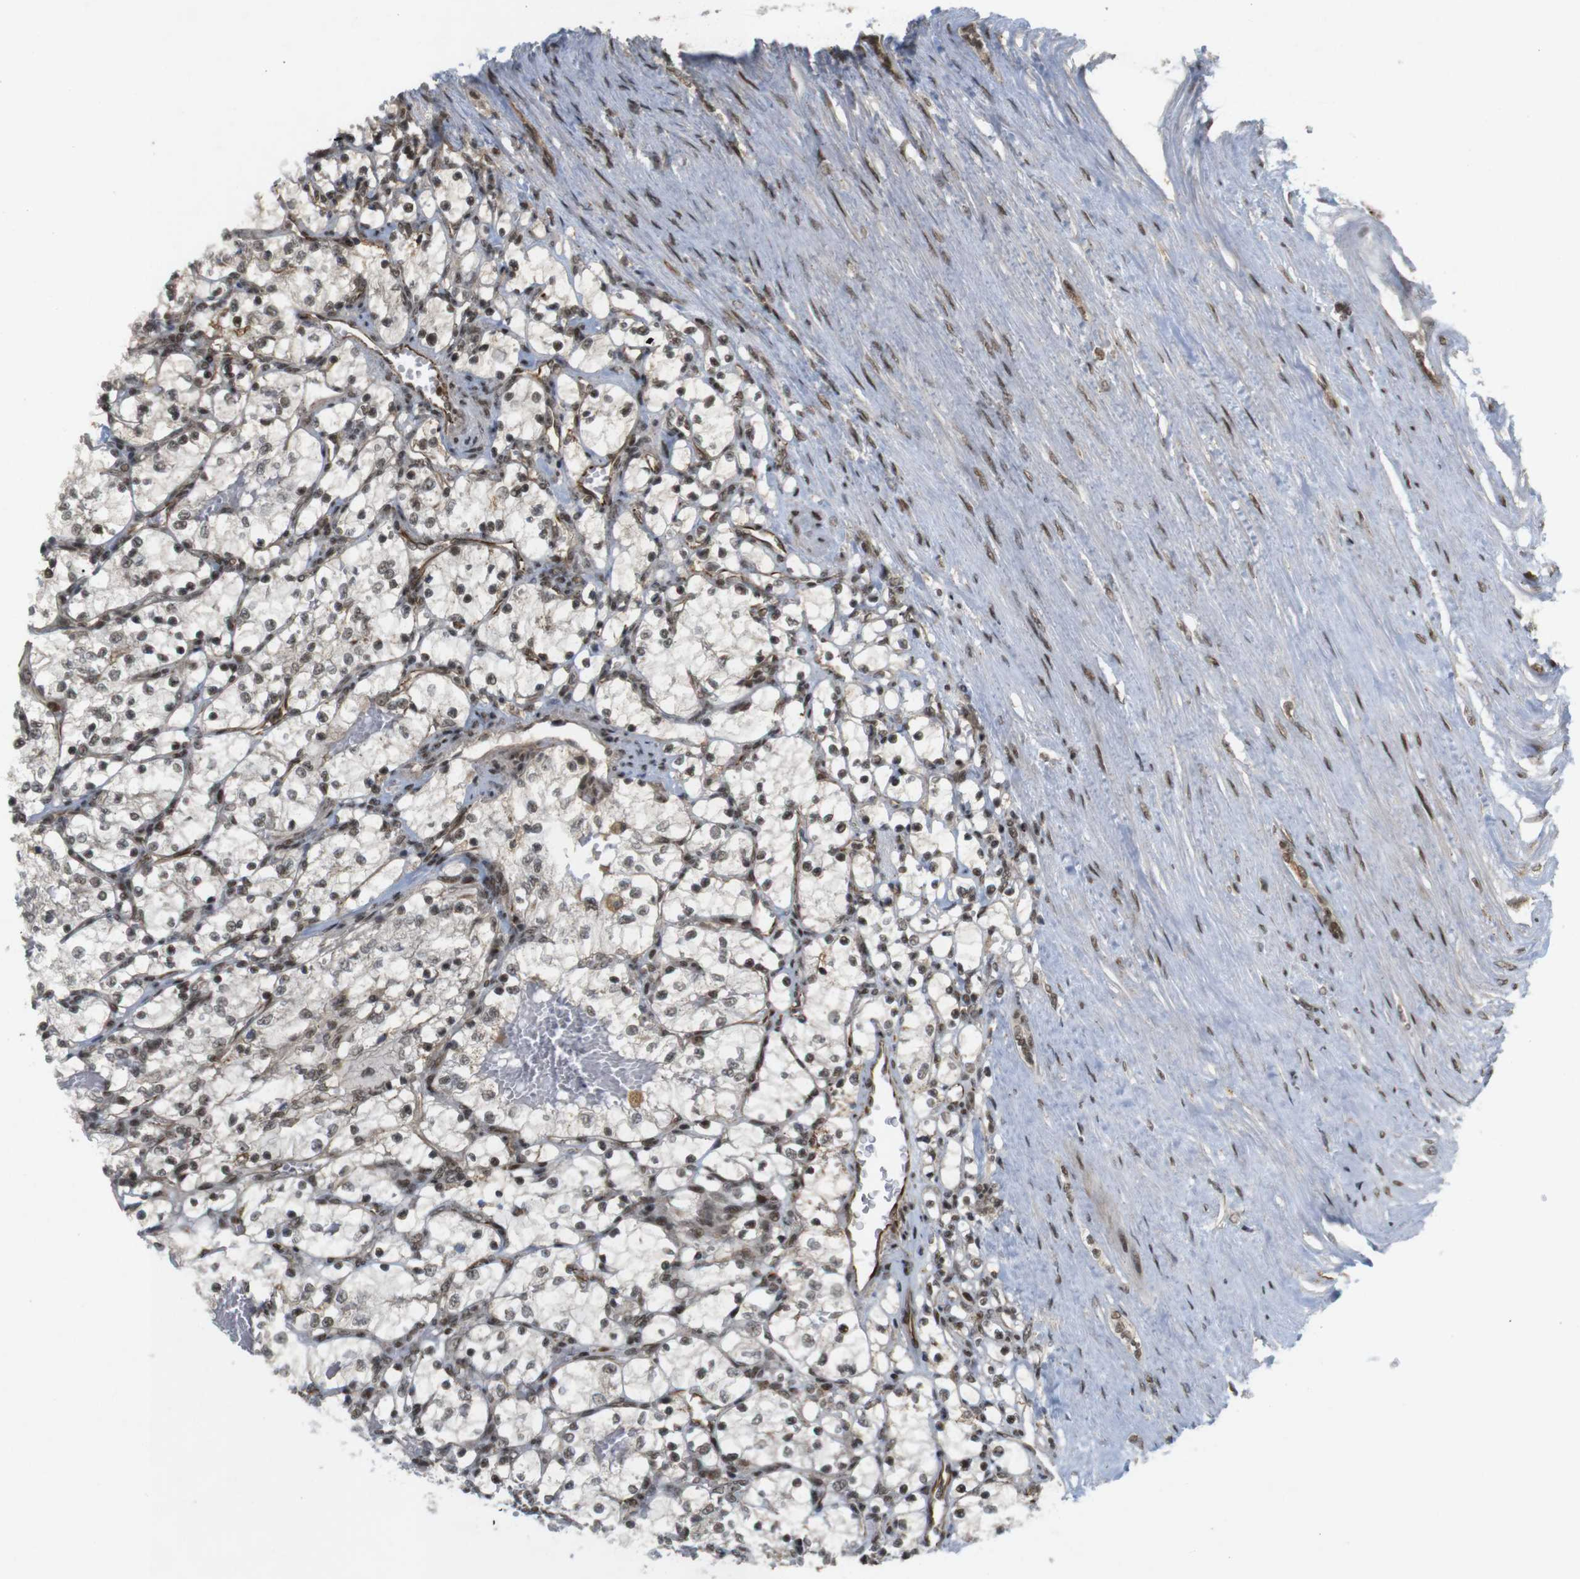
{"staining": {"intensity": "moderate", "quantity": ">75%", "location": "nuclear"}, "tissue": "renal cancer", "cell_type": "Tumor cells", "image_type": "cancer", "snomed": [{"axis": "morphology", "description": "Adenocarcinoma, NOS"}, {"axis": "topography", "description": "Kidney"}], "caption": "Immunohistochemistry (IHC) photomicrograph of neoplastic tissue: human adenocarcinoma (renal) stained using immunohistochemistry (IHC) demonstrates medium levels of moderate protein expression localized specifically in the nuclear of tumor cells, appearing as a nuclear brown color.", "gene": "SP2", "patient": {"sex": "female", "age": 69}}